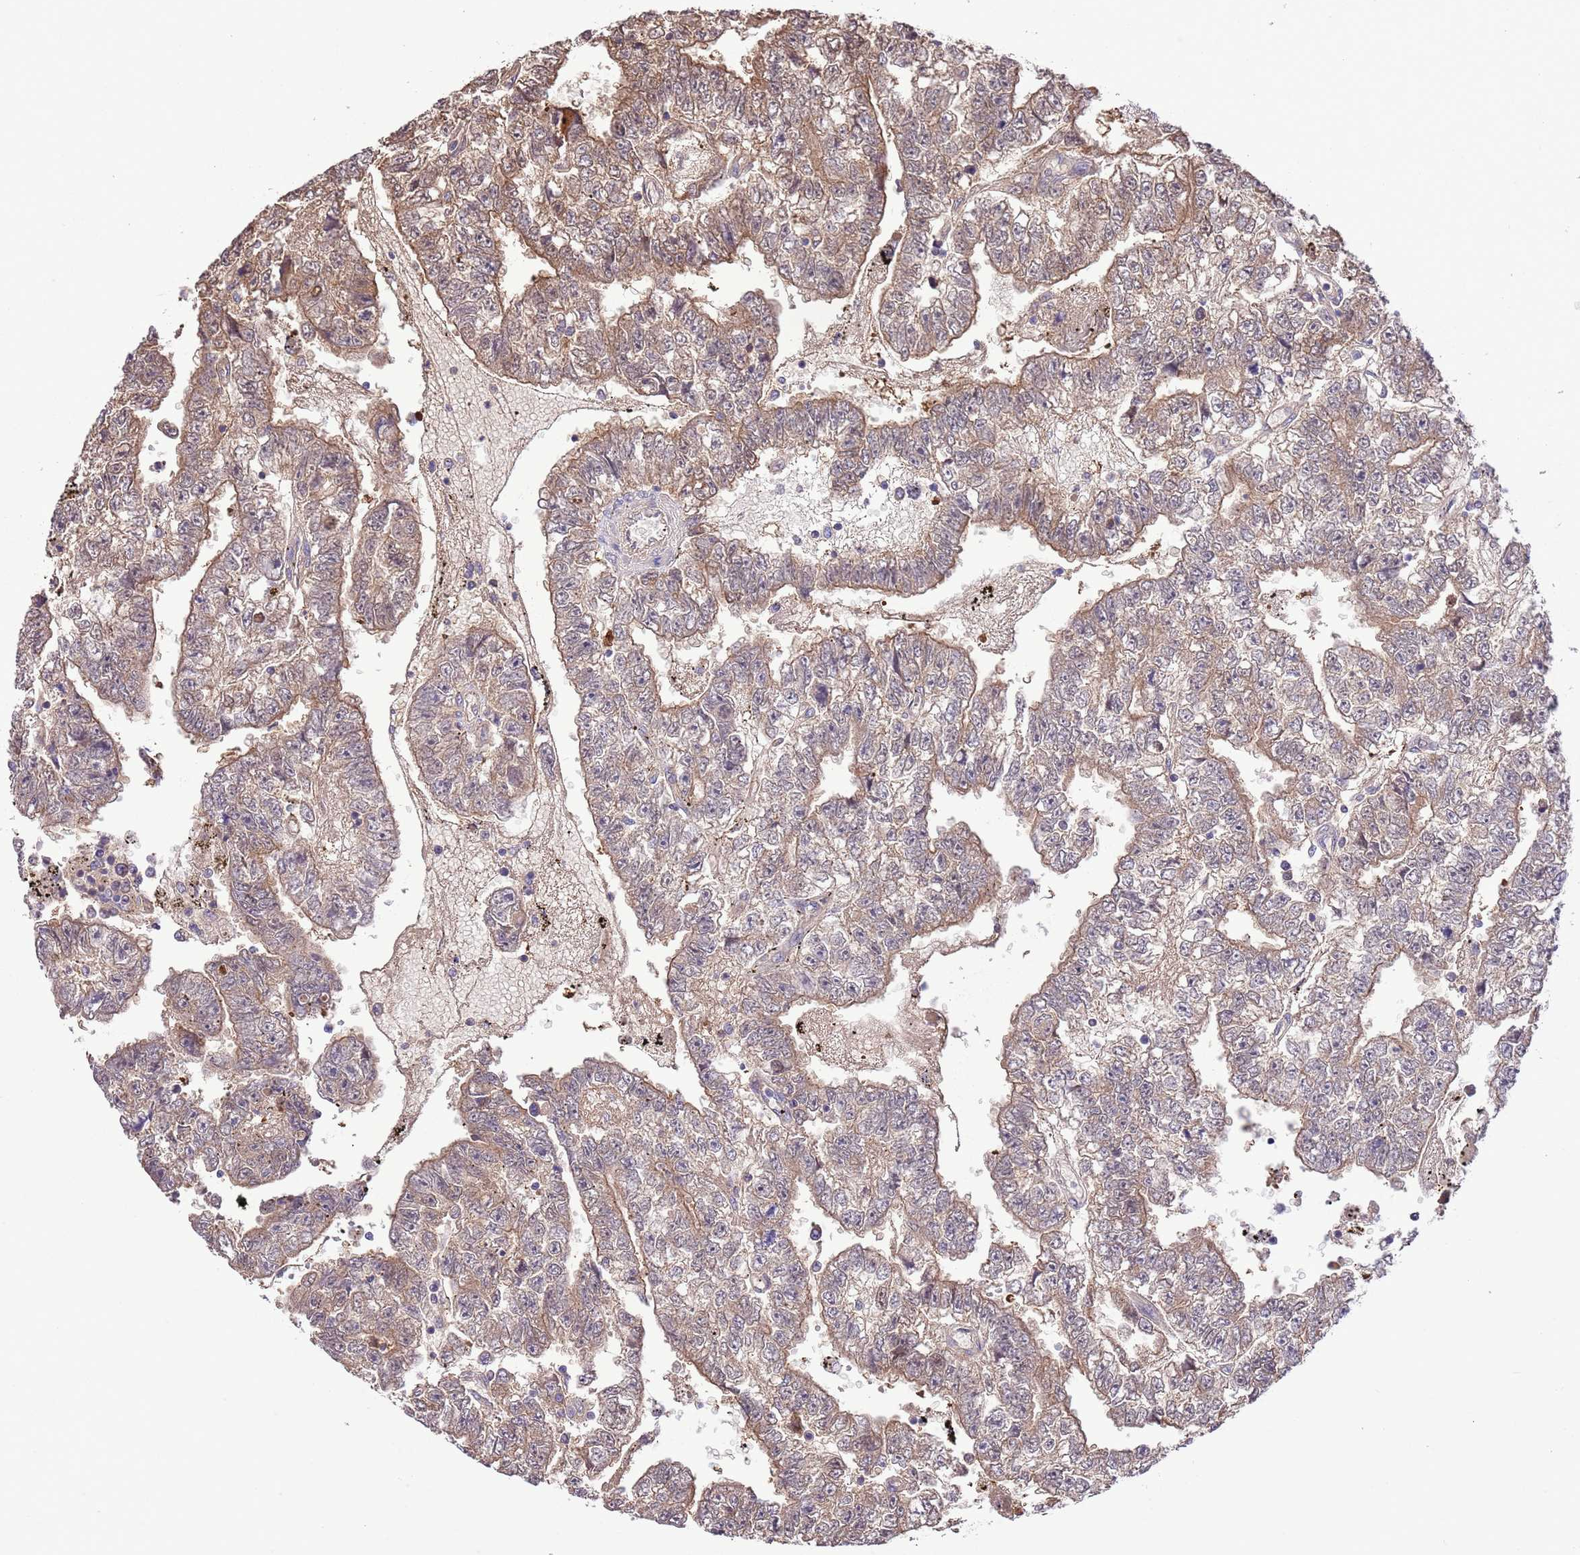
{"staining": {"intensity": "moderate", "quantity": ">75%", "location": "cytoplasmic/membranous"}, "tissue": "testis cancer", "cell_type": "Tumor cells", "image_type": "cancer", "snomed": [{"axis": "morphology", "description": "Carcinoma, Embryonal, NOS"}, {"axis": "topography", "description": "Testis"}], "caption": "Testis cancer was stained to show a protein in brown. There is medium levels of moderate cytoplasmic/membranous staining in approximately >75% of tumor cells.", "gene": "PRR32", "patient": {"sex": "male", "age": 25}}